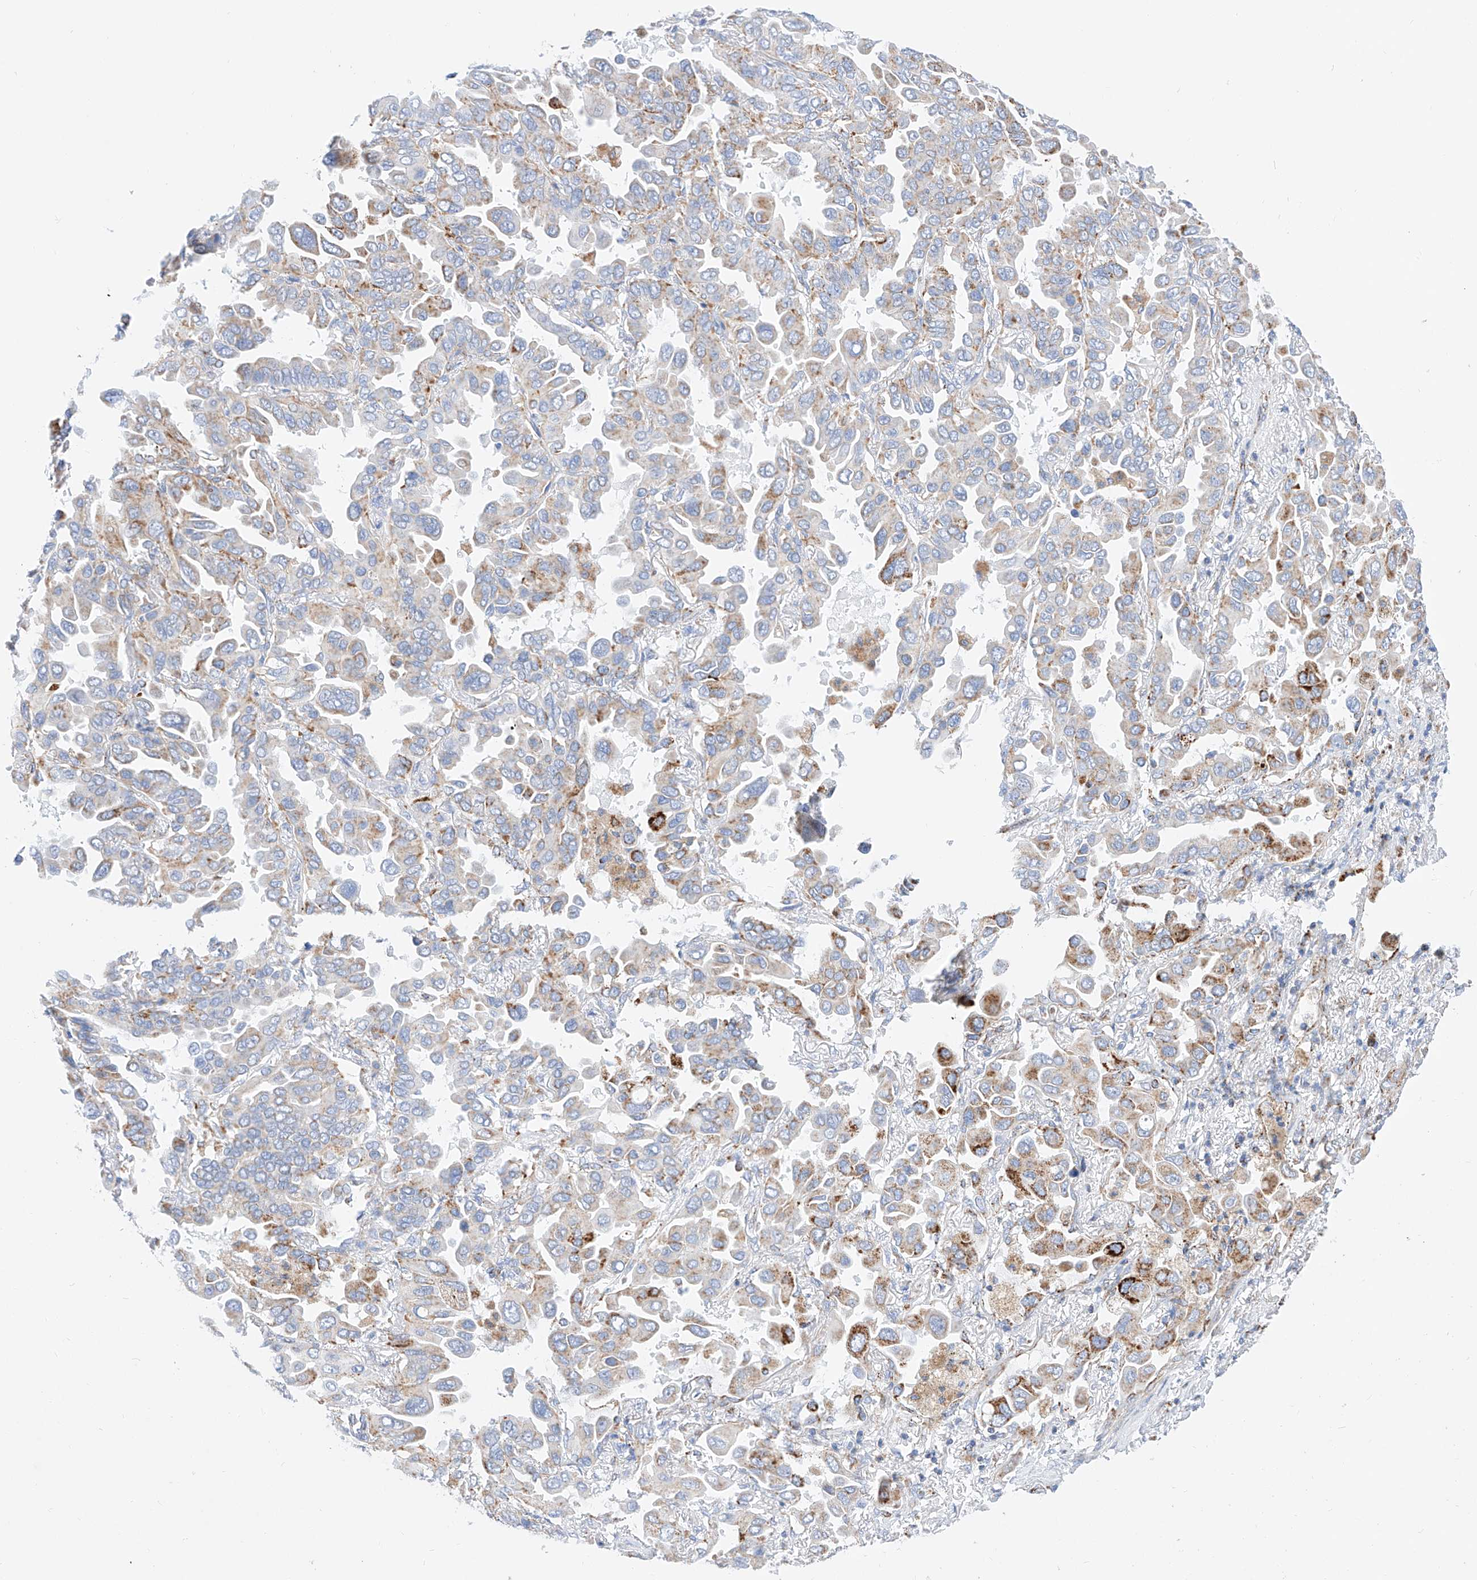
{"staining": {"intensity": "strong", "quantity": "<25%", "location": "cytoplasmic/membranous"}, "tissue": "lung cancer", "cell_type": "Tumor cells", "image_type": "cancer", "snomed": [{"axis": "morphology", "description": "Adenocarcinoma, NOS"}, {"axis": "topography", "description": "Lung"}], "caption": "This histopathology image exhibits immunohistochemistry staining of lung cancer (adenocarcinoma), with medium strong cytoplasmic/membranous positivity in about <25% of tumor cells.", "gene": "C6orf62", "patient": {"sex": "male", "age": 64}}